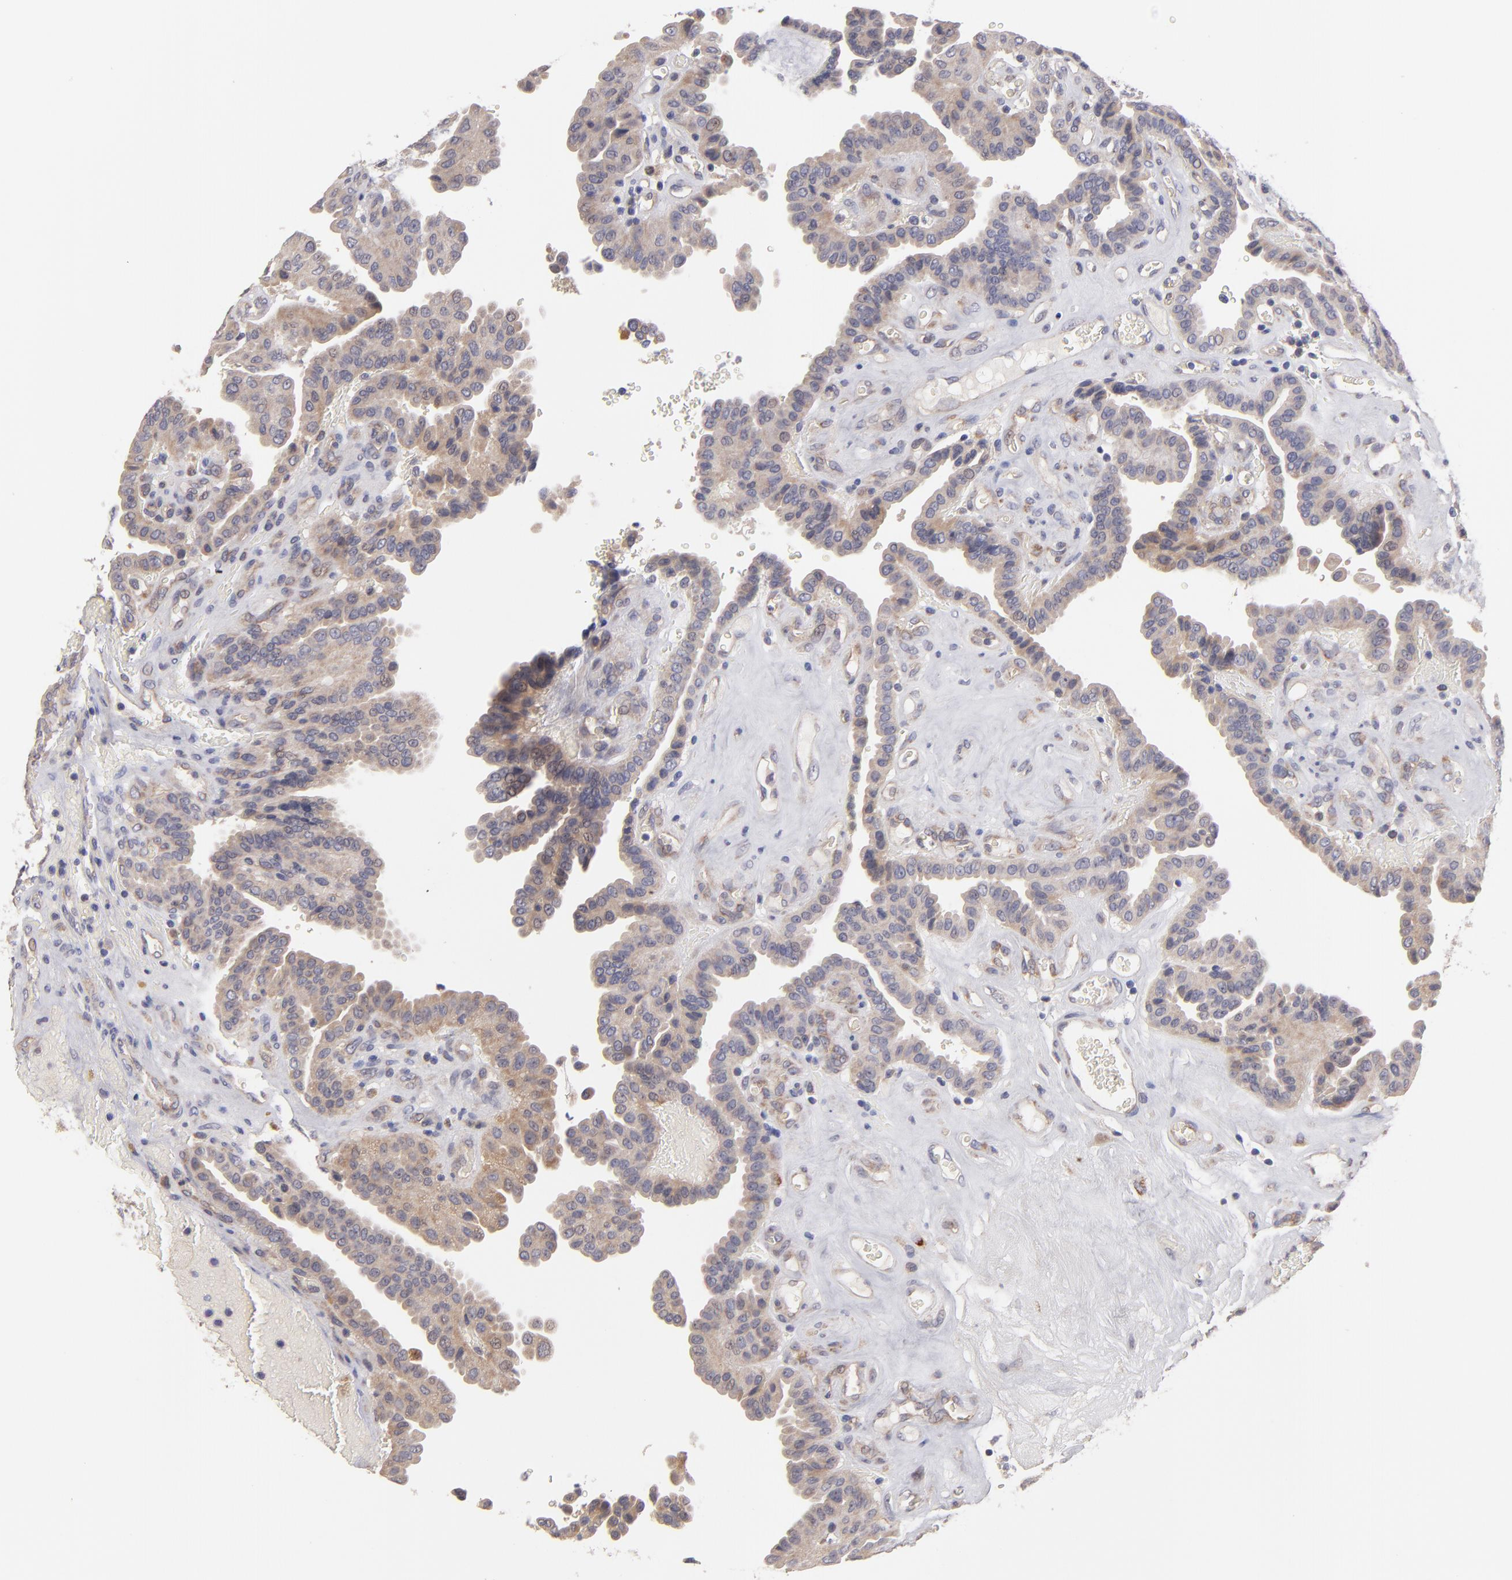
{"staining": {"intensity": "weak", "quantity": ">75%", "location": "cytoplasmic/membranous"}, "tissue": "thyroid cancer", "cell_type": "Tumor cells", "image_type": "cancer", "snomed": [{"axis": "morphology", "description": "Papillary adenocarcinoma, NOS"}, {"axis": "topography", "description": "Thyroid gland"}], "caption": "Thyroid papillary adenocarcinoma was stained to show a protein in brown. There is low levels of weak cytoplasmic/membranous staining in about >75% of tumor cells. (Brightfield microscopy of DAB IHC at high magnification).", "gene": "HCCS", "patient": {"sex": "male", "age": 87}}